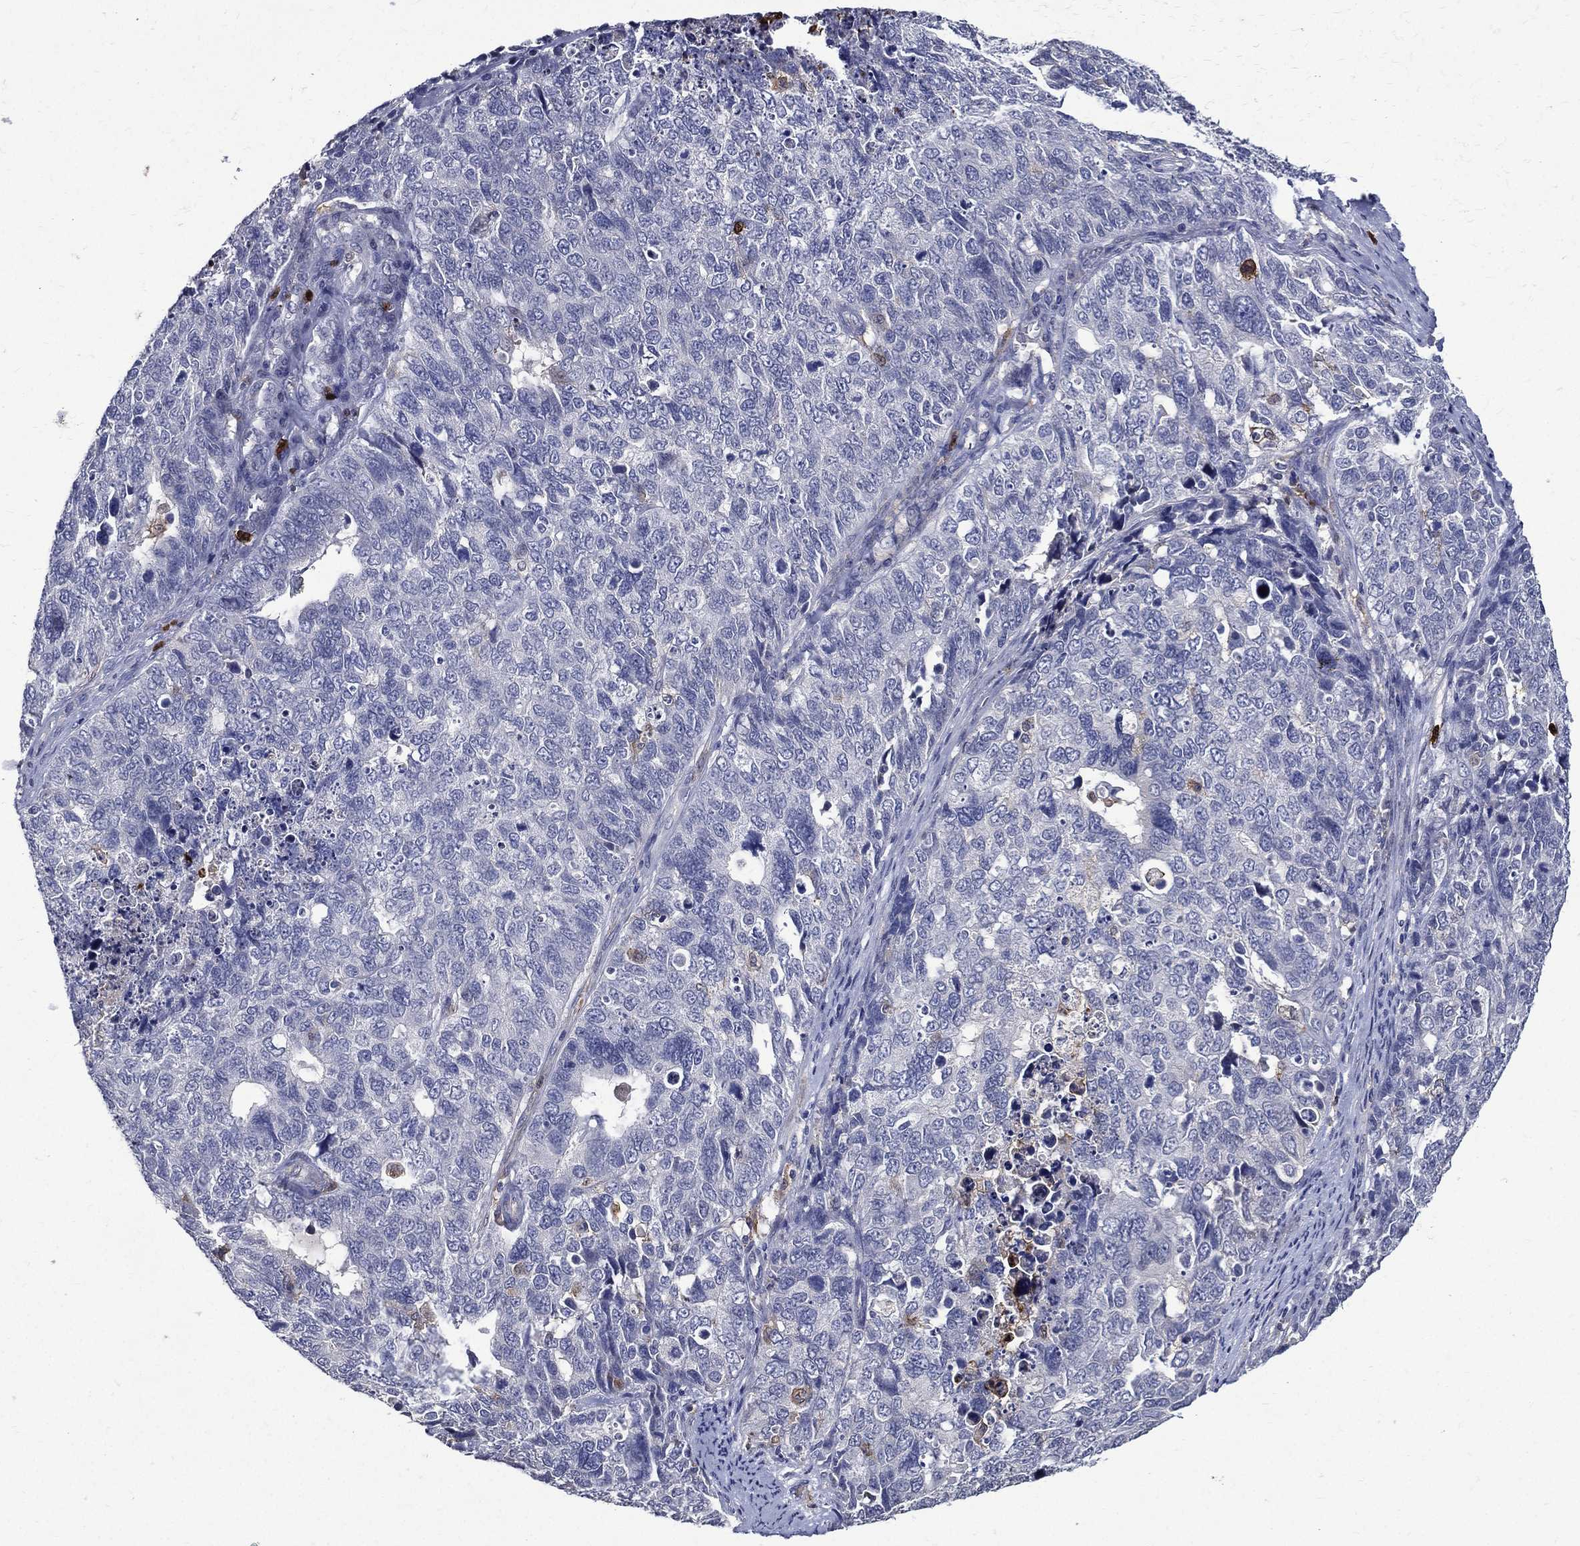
{"staining": {"intensity": "negative", "quantity": "none", "location": "none"}, "tissue": "cervical cancer", "cell_type": "Tumor cells", "image_type": "cancer", "snomed": [{"axis": "morphology", "description": "Squamous cell carcinoma, NOS"}, {"axis": "topography", "description": "Cervix"}], "caption": "DAB immunohistochemical staining of squamous cell carcinoma (cervical) reveals no significant staining in tumor cells.", "gene": "GPR171", "patient": {"sex": "female", "age": 63}}